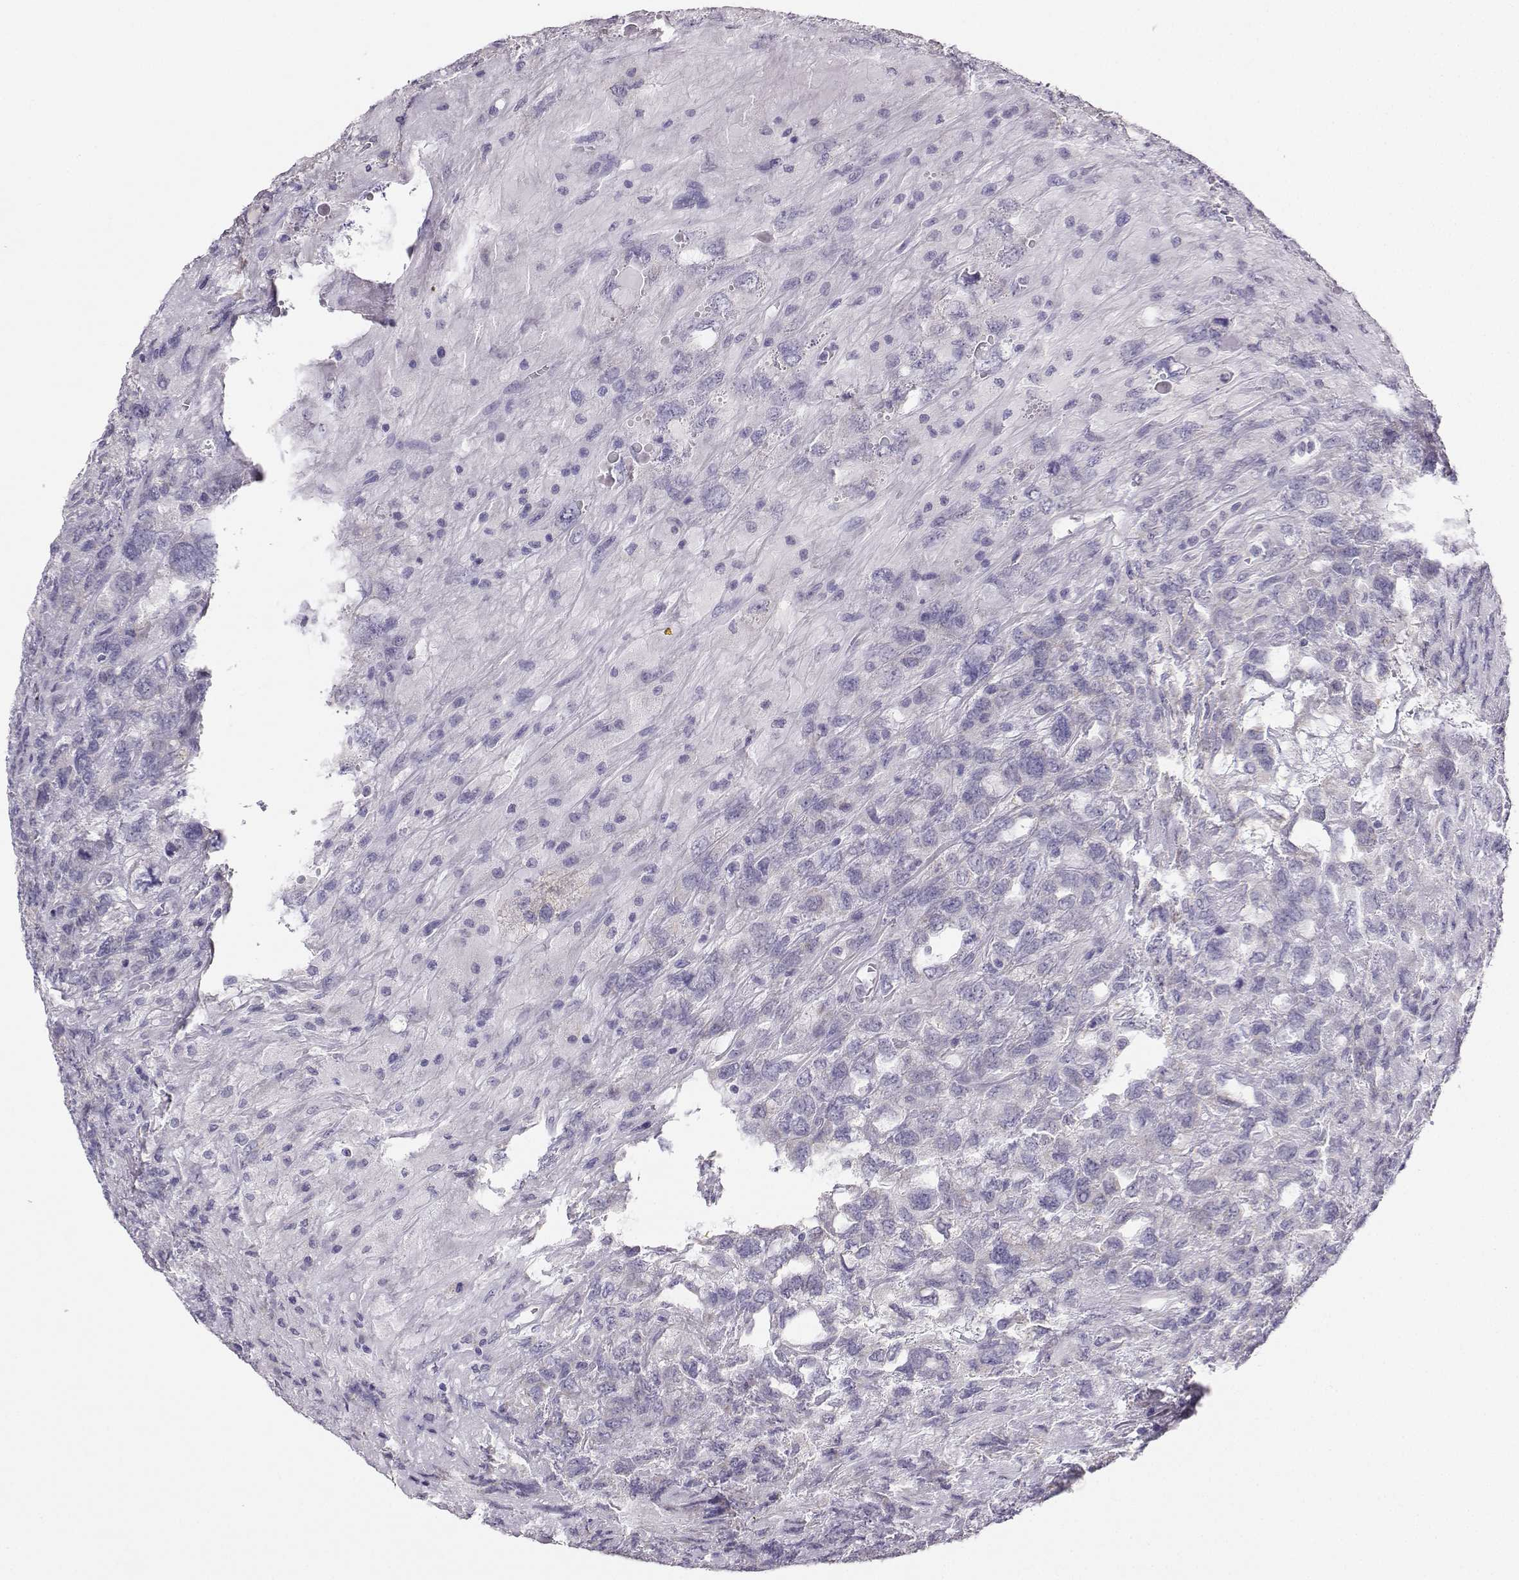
{"staining": {"intensity": "negative", "quantity": "none", "location": "none"}, "tissue": "testis cancer", "cell_type": "Tumor cells", "image_type": "cancer", "snomed": [{"axis": "morphology", "description": "Seminoma, NOS"}, {"axis": "topography", "description": "Testis"}], "caption": "There is no significant staining in tumor cells of testis seminoma. Brightfield microscopy of IHC stained with DAB (3,3'-diaminobenzidine) (brown) and hematoxylin (blue), captured at high magnification.", "gene": "AVP", "patient": {"sex": "male", "age": 52}}